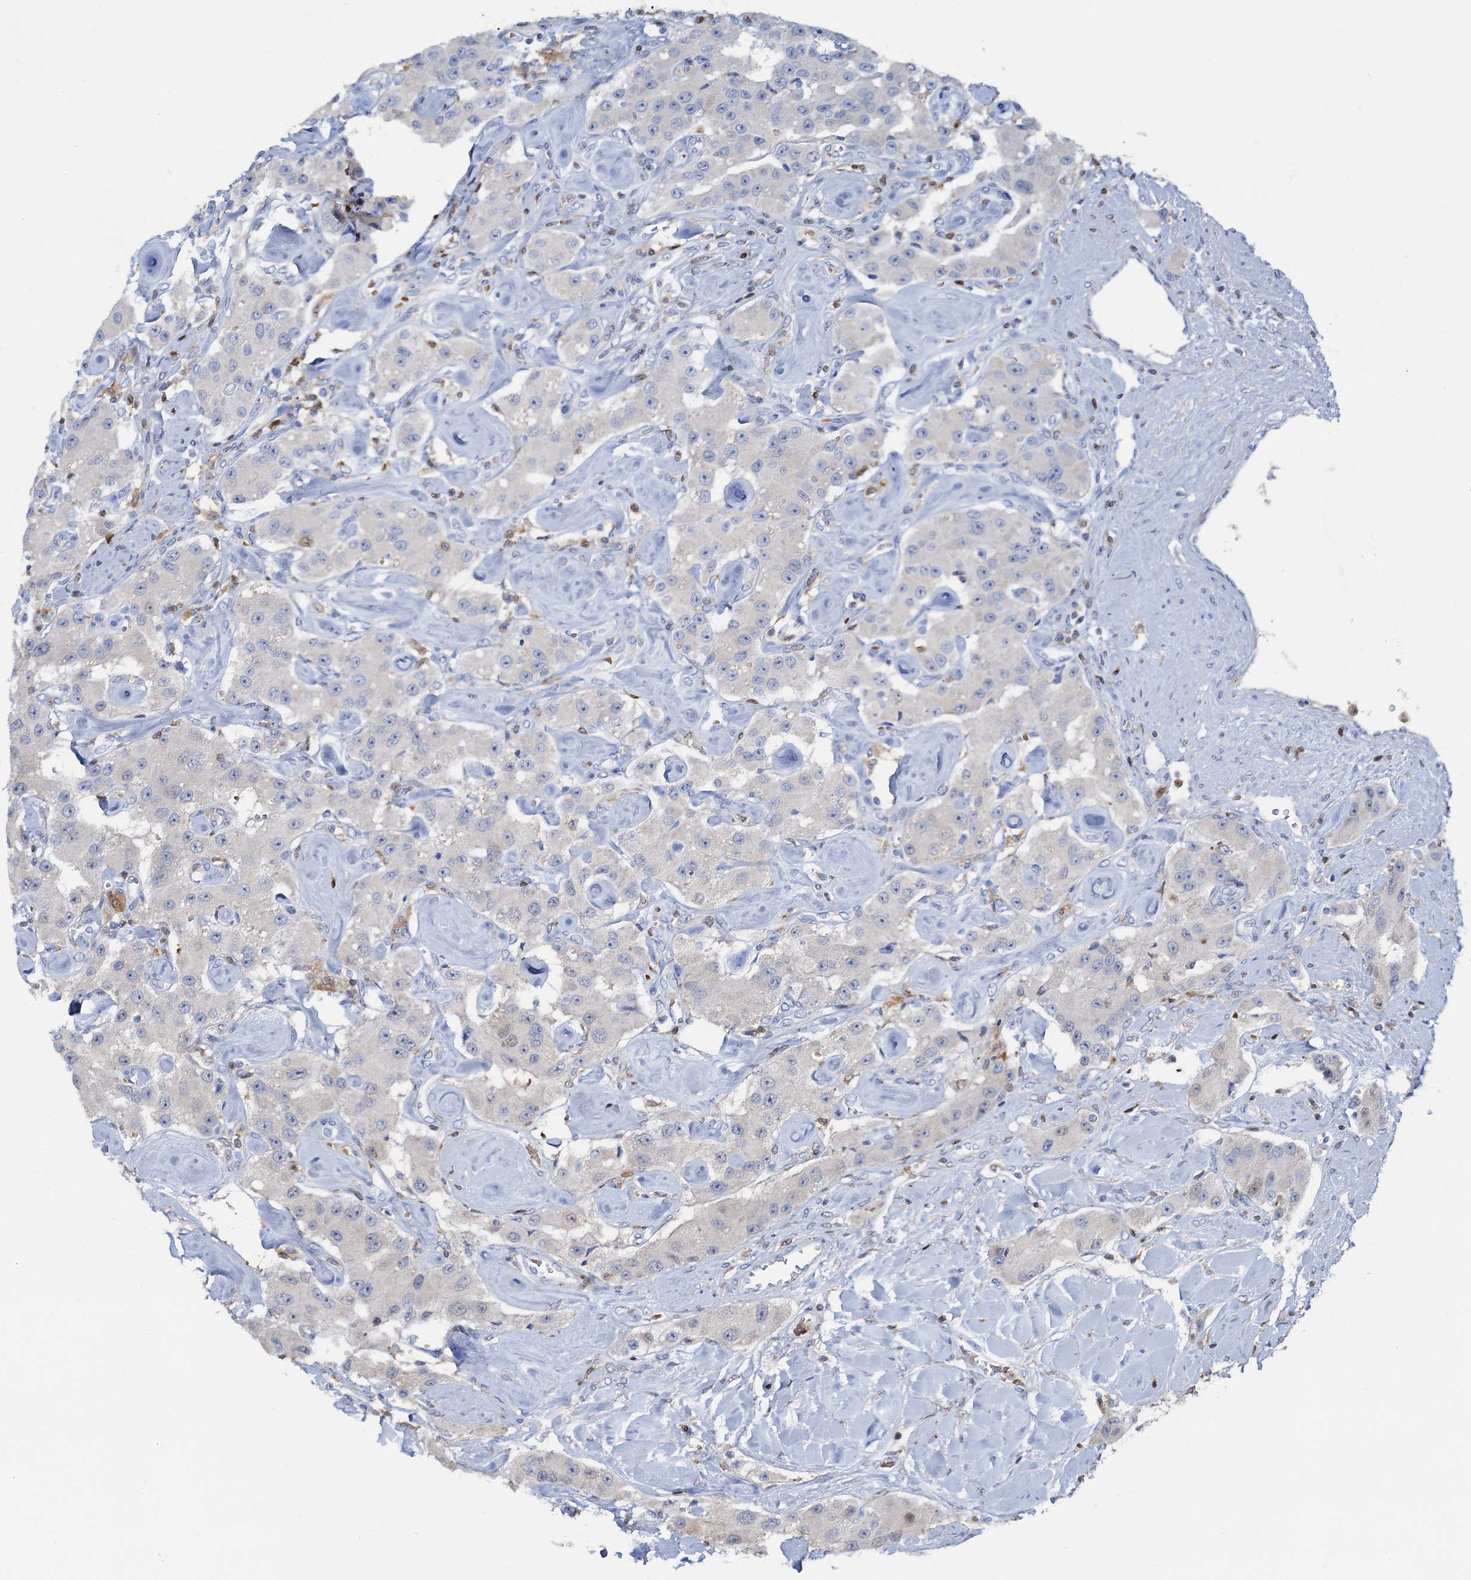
{"staining": {"intensity": "negative", "quantity": "none", "location": "none"}, "tissue": "carcinoid", "cell_type": "Tumor cells", "image_type": "cancer", "snomed": [{"axis": "morphology", "description": "Carcinoid, malignant, NOS"}, {"axis": "topography", "description": "Pancreas"}], "caption": "Immunohistochemistry (IHC) micrograph of neoplastic tissue: human carcinoid stained with DAB (3,3'-diaminobenzidine) demonstrates no significant protein positivity in tumor cells.", "gene": "FAH", "patient": {"sex": "male", "age": 41}}